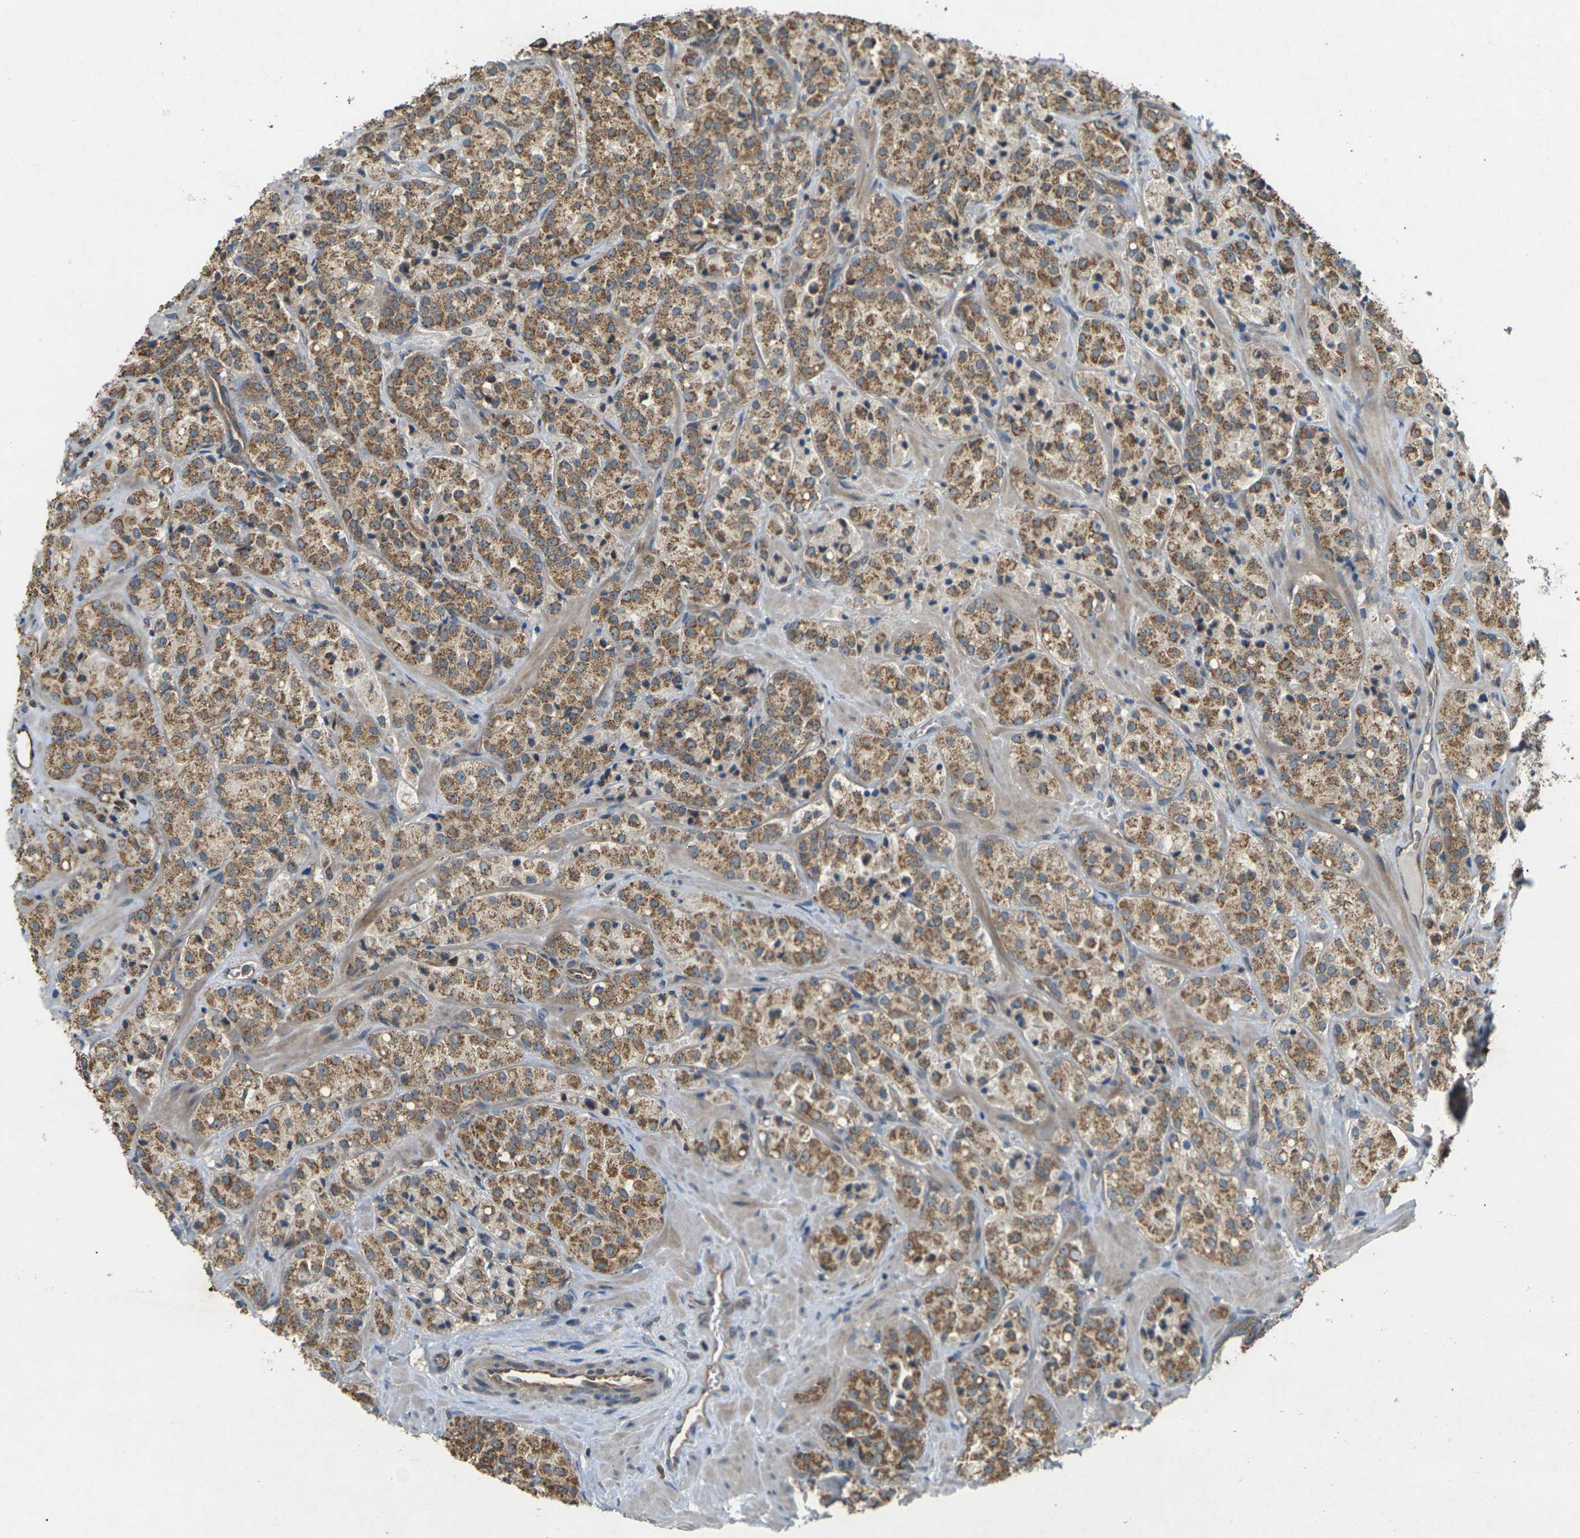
{"staining": {"intensity": "moderate", "quantity": ">75%", "location": "cytoplasmic/membranous"}, "tissue": "prostate cancer", "cell_type": "Tumor cells", "image_type": "cancer", "snomed": [{"axis": "morphology", "description": "Adenocarcinoma, High grade"}, {"axis": "topography", "description": "Prostate"}], "caption": "Adenocarcinoma (high-grade) (prostate) stained with a protein marker shows moderate staining in tumor cells.", "gene": "KSR1", "patient": {"sex": "male", "age": 64}}